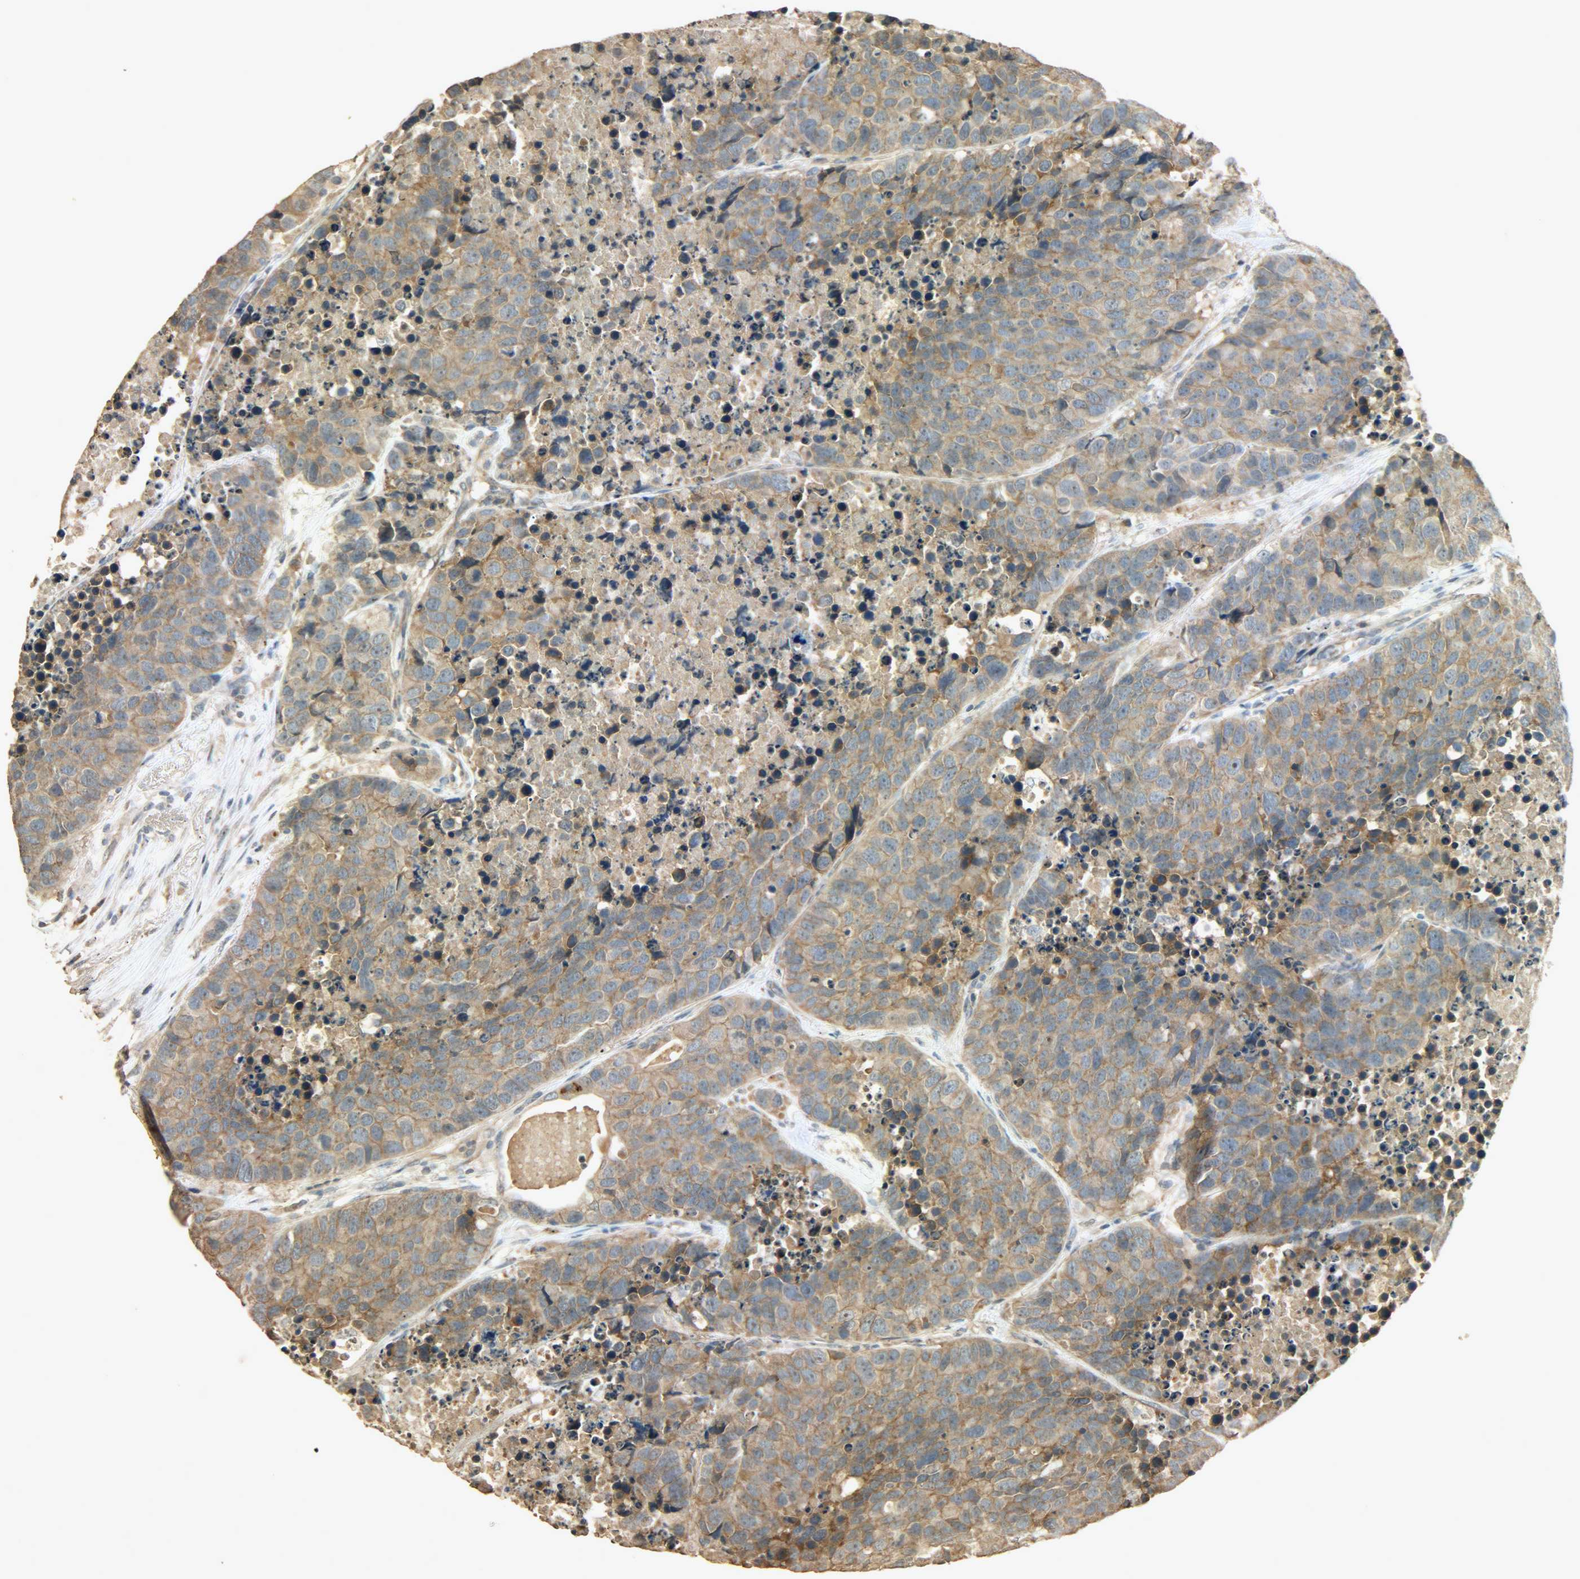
{"staining": {"intensity": "moderate", "quantity": ">75%", "location": "cytoplasmic/membranous"}, "tissue": "carcinoid", "cell_type": "Tumor cells", "image_type": "cancer", "snomed": [{"axis": "morphology", "description": "Carcinoid, malignant, NOS"}, {"axis": "topography", "description": "Lung"}], "caption": "Moderate cytoplasmic/membranous positivity for a protein is appreciated in about >75% of tumor cells of malignant carcinoid using immunohistochemistry.", "gene": "ATP2B1", "patient": {"sex": "male", "age": 60}}